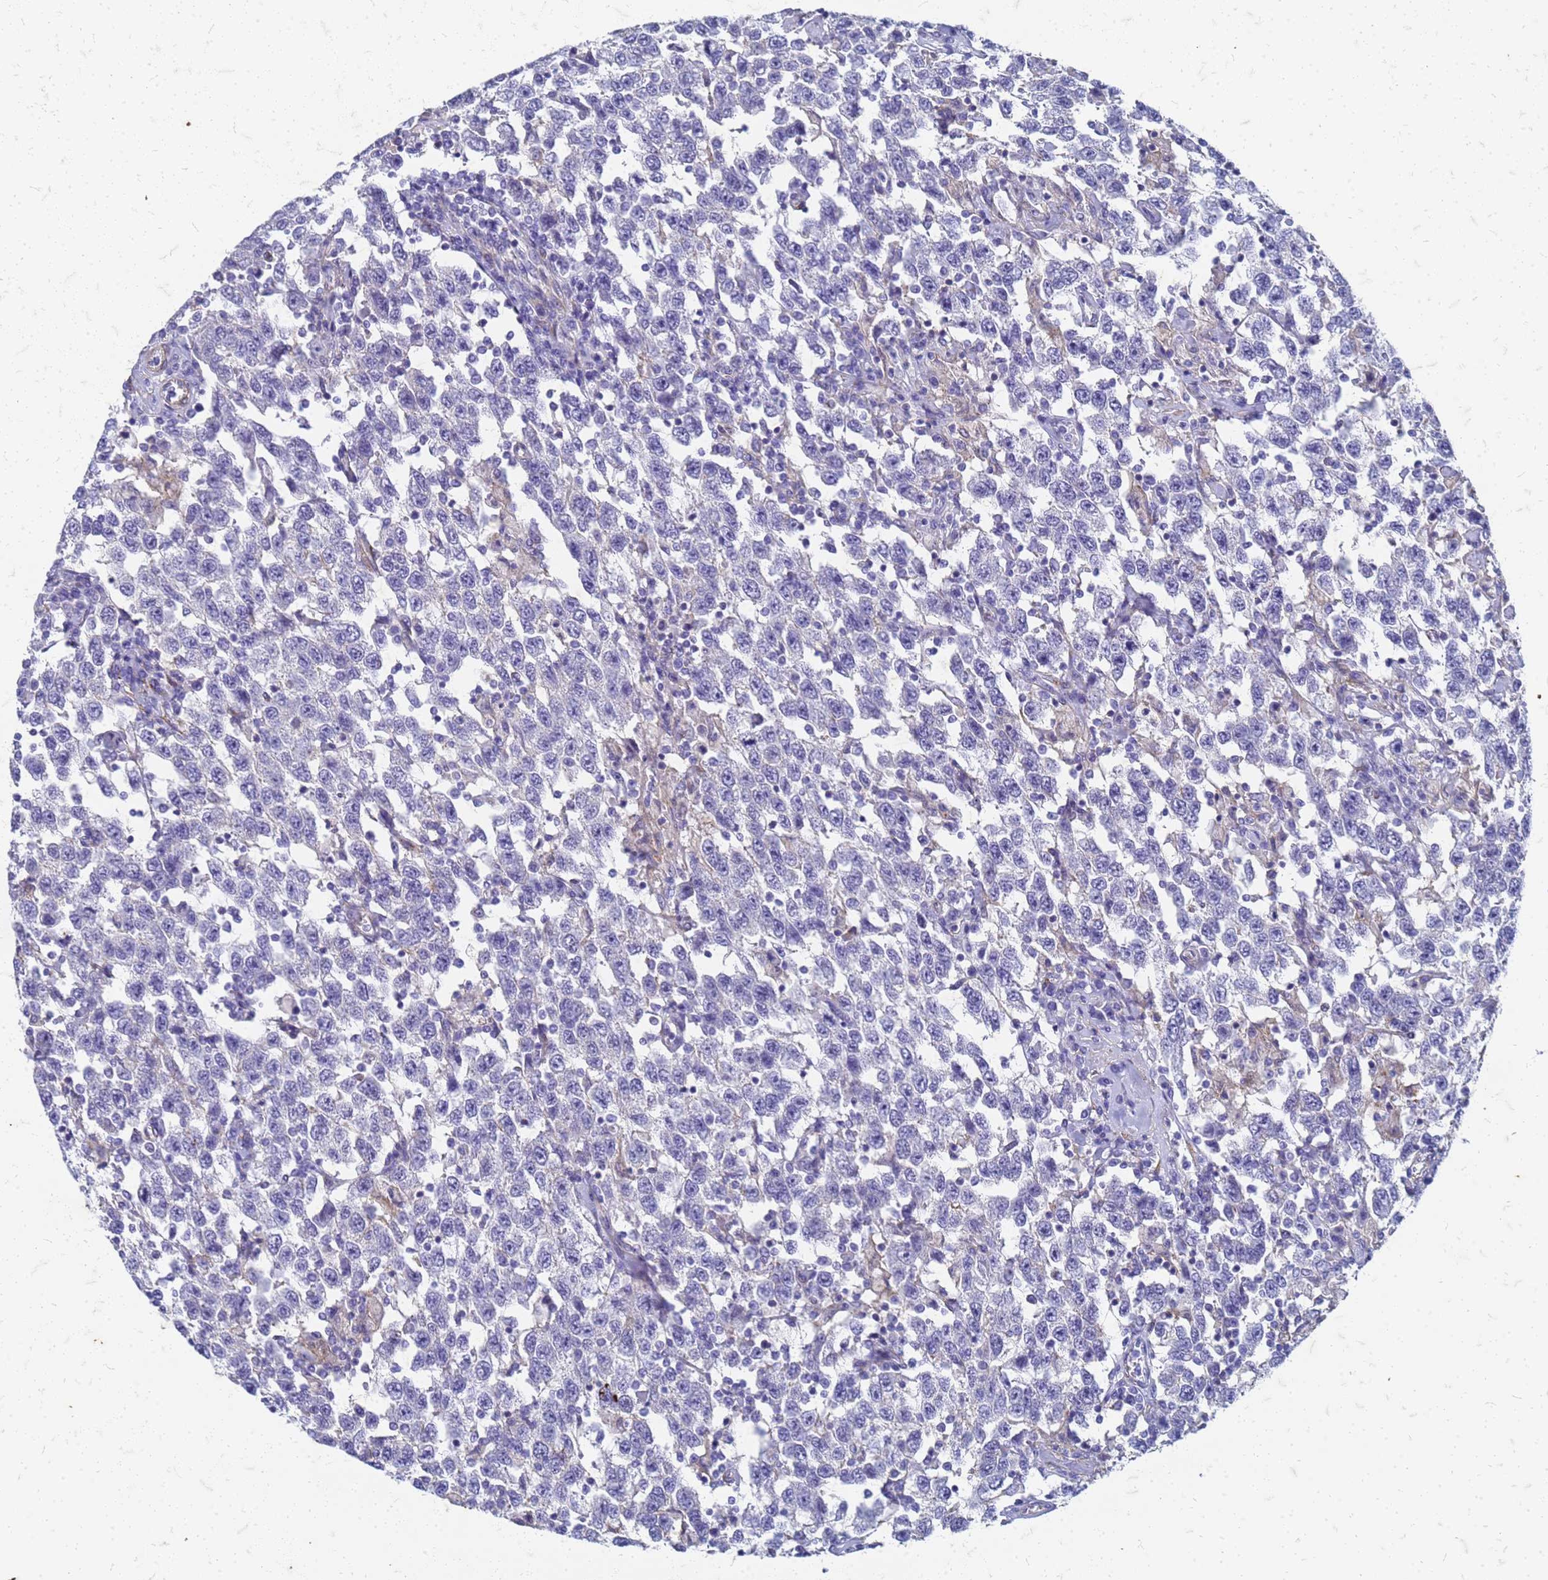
{"staining": {"intensity": "negative", "quantity": "none", "location": "none"}, "tissue": "testis cancer", "cell_type": "Tumor cells", "image_type": "cancer", "snomed": [{"axis": "morphology", "description": "Seminoma, NOS"}, {"axis": "topography", "description": "Testis"}], "caption": "Photomicrograph shows no significant protein positivity in tumor cells of testis seminoma.", "gene": "TRIM64B", "patient": {"sex": "male", "age": 41}}